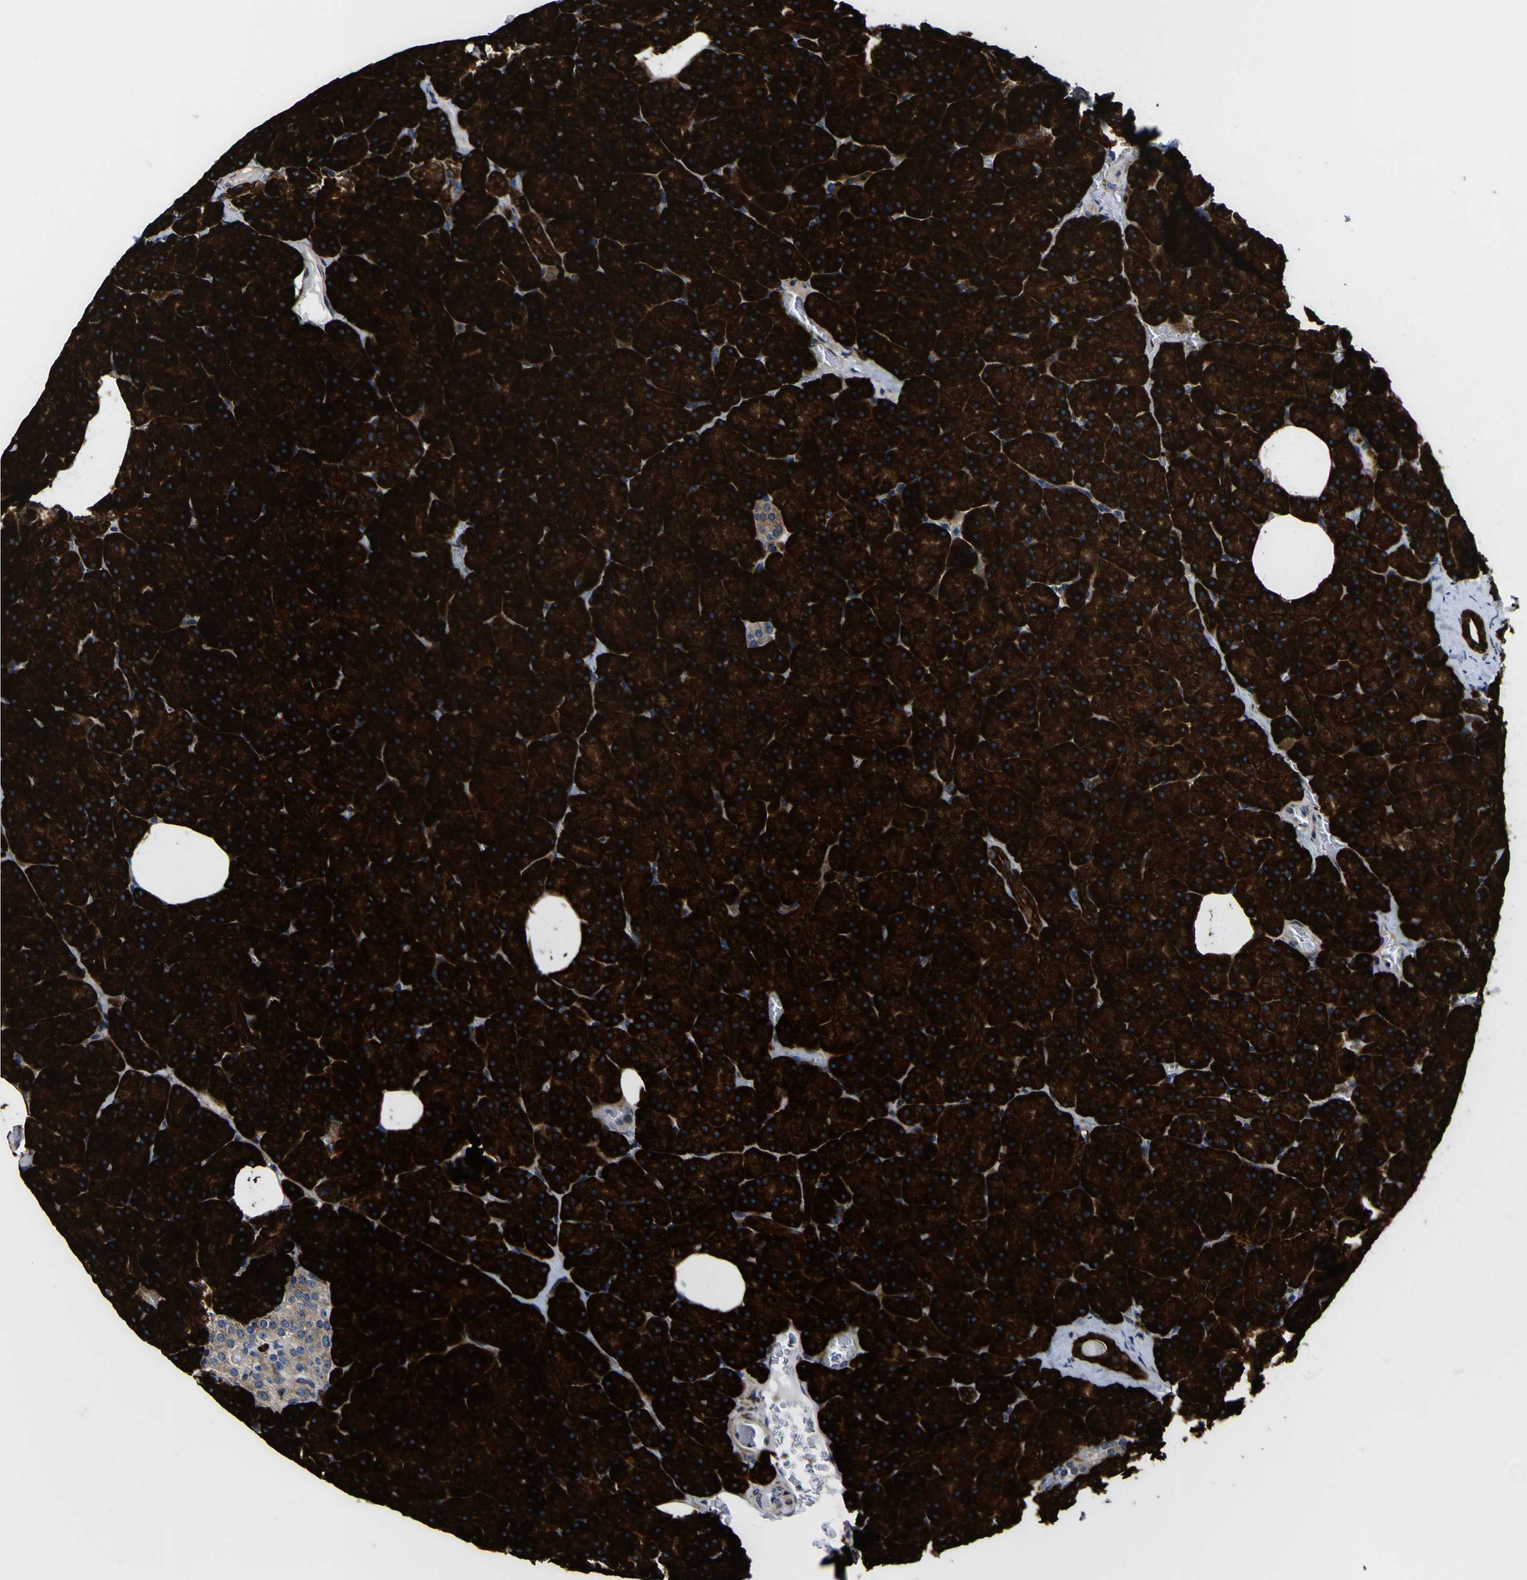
{"staining": {"intensity": "strong", "quantity": ">75%", "location": "cytoplasmic/membranous"}, "tissue": "pancreas", "cell_type": "Exocrine glandular cells", "image_type": "normal", "snomed": [{"axis": "morphology", "description": "Normal tissue, NOS"}, {"axis": "topography", "description": "Pancreas"}], "caption": "IHC staining of unremarkable pancreas, which exhibits high levels of strong cytoplasmic/membranous positivity in about >75% of exocrine glandular cells indicating strong cytoplasmic/membranous protein staining. The staining was performed using DAB (3,3'-diaminobenzidine) (brown) for protein detection and nuclei were counterstained in hematoxylin (blue).", "gene": "SCD", "patient": {"sex": "female", "age": 35}}